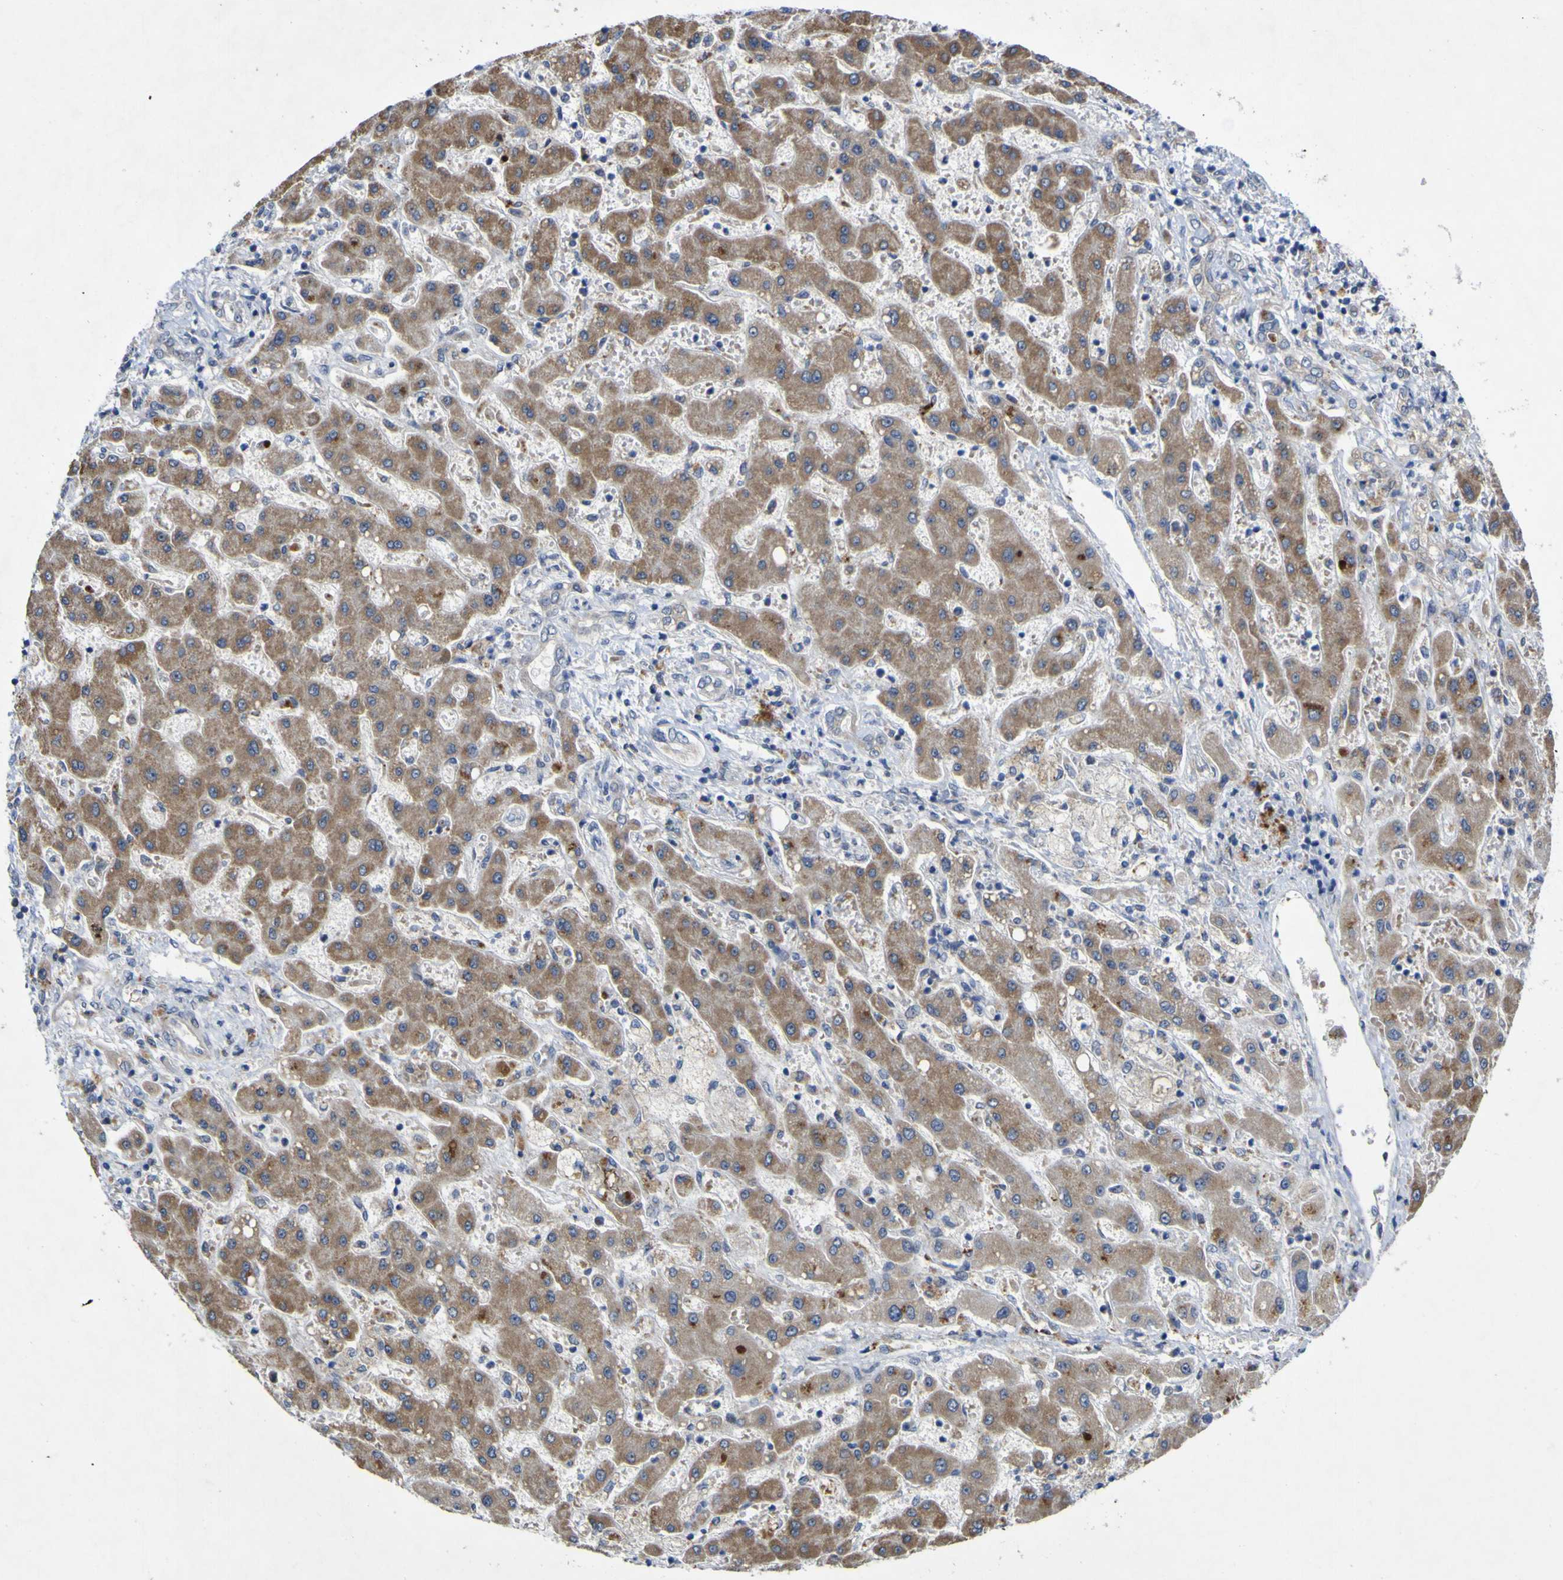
{"staining": {"intensity": "negative", "quantity": "none", "location": "none"}, "tissue": "liver cancer", "cell_type": "Tumor cells", "image_type": "cancer", "snomed": [{"axis": "morphology", "description": "Cholangiocarcinoma"}, {"axis": "topography", "description": "Liver"}], "caption": "IHC photomicrograph of human cholangiocarcinoma (liver) stained for a protein (brown), which demonstrates no positivity in tumor cells. (DAB (3,3'-diaminobenzidine) immunohistochemistry (IHC) visualized using brightfield microscopy, high magnification).", "gene": "NAV1", "patient": {"sex": "male", "age": 50}}